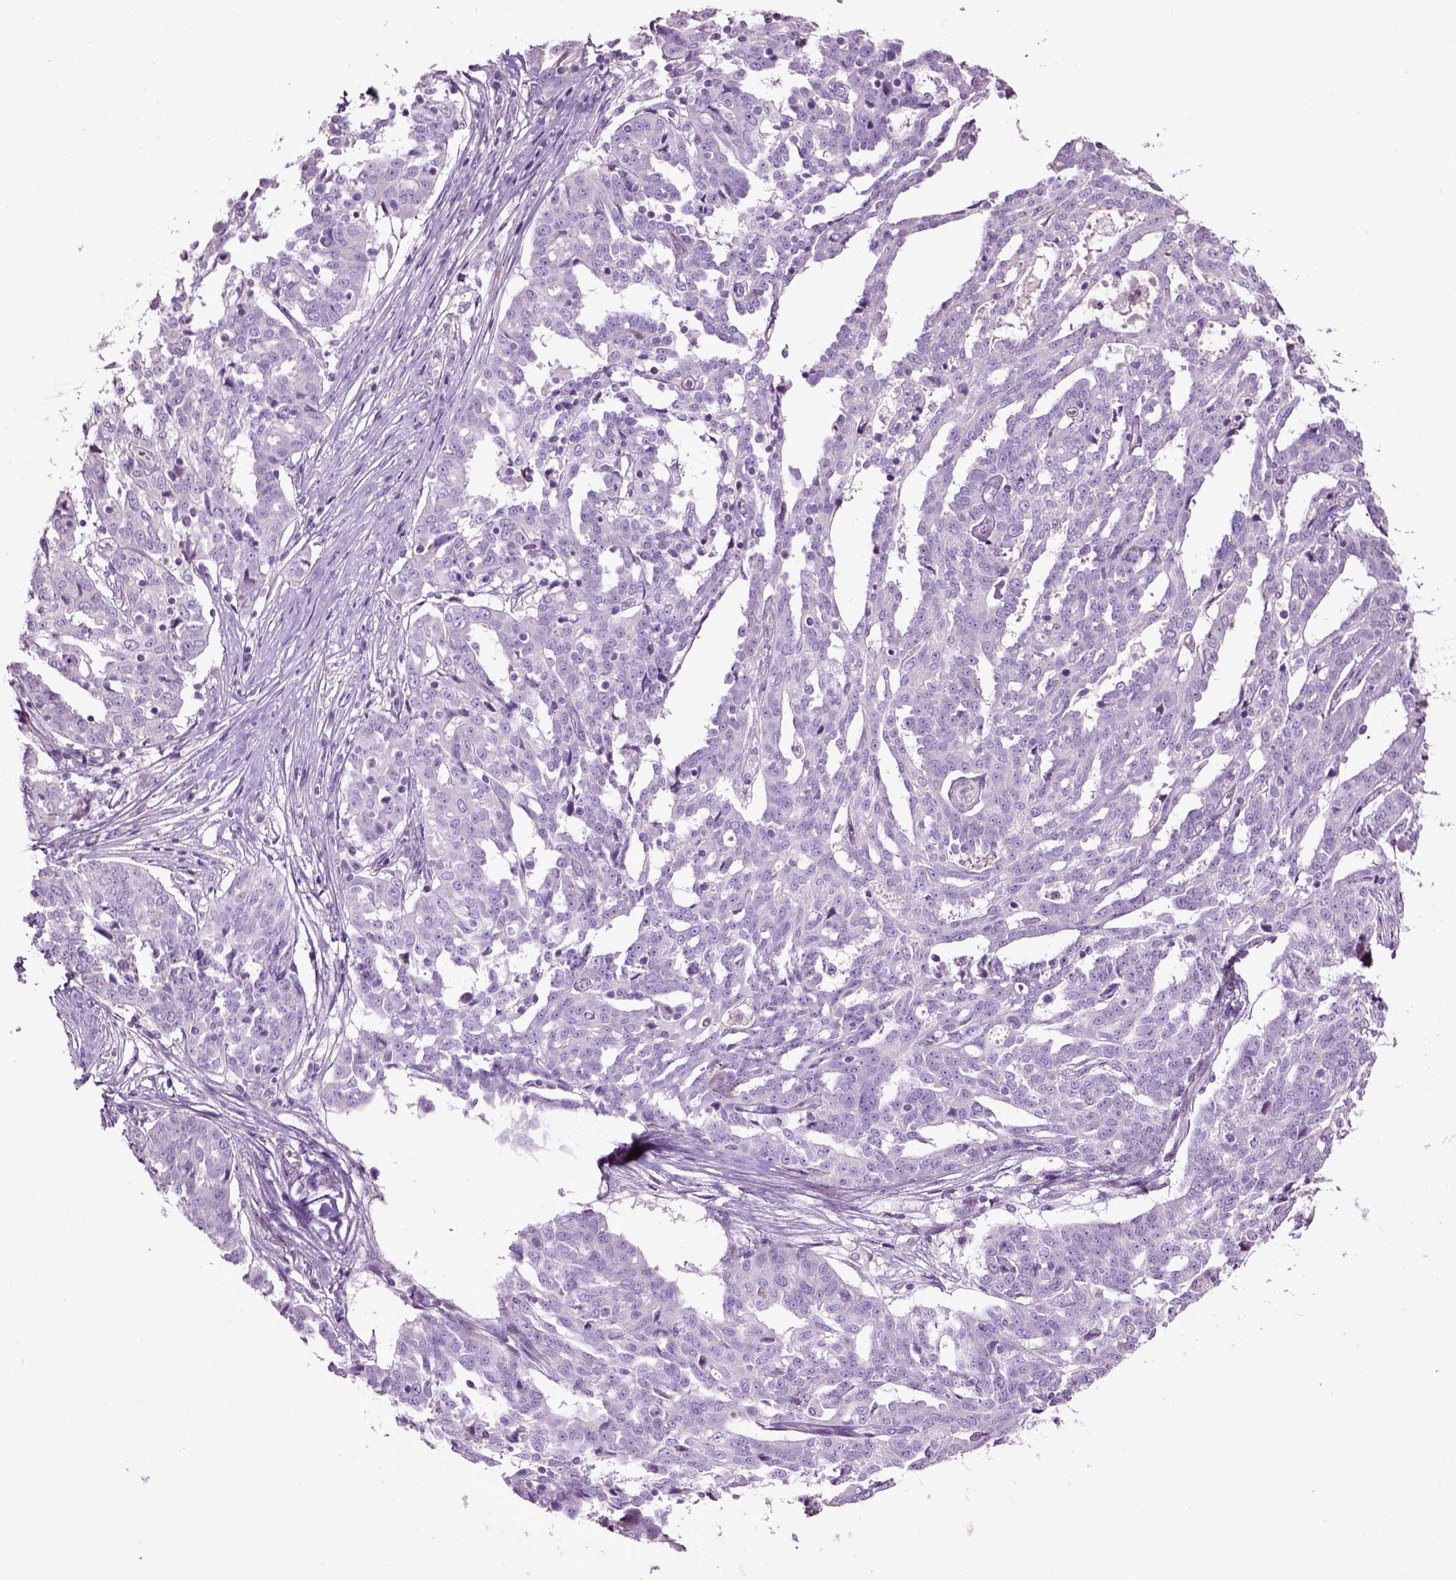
{"staining": {"intensity": "negative", "quantity": "none", "location": "none"}, "tissue": "ovarian cancer", "cell_type": "Tumor cells", "image_type": "cancer", "snomed": [{"axis": "morphology", "description": "Cystadenocarcinoma, serous, NOS"}, {"axis": "topography", "description": "Ovary"}], "caption": "This micrograph is of ovarian cancer (serous cystadenocarcinoma) stained with immunohistochemistry to label a protein in brown with the nuclei are counter-stained blue. There is no staining in tumor cells. Nuclei are stained in blue.", "gene": "PKP3", "patient": {"sex": "female", "age": 67}}